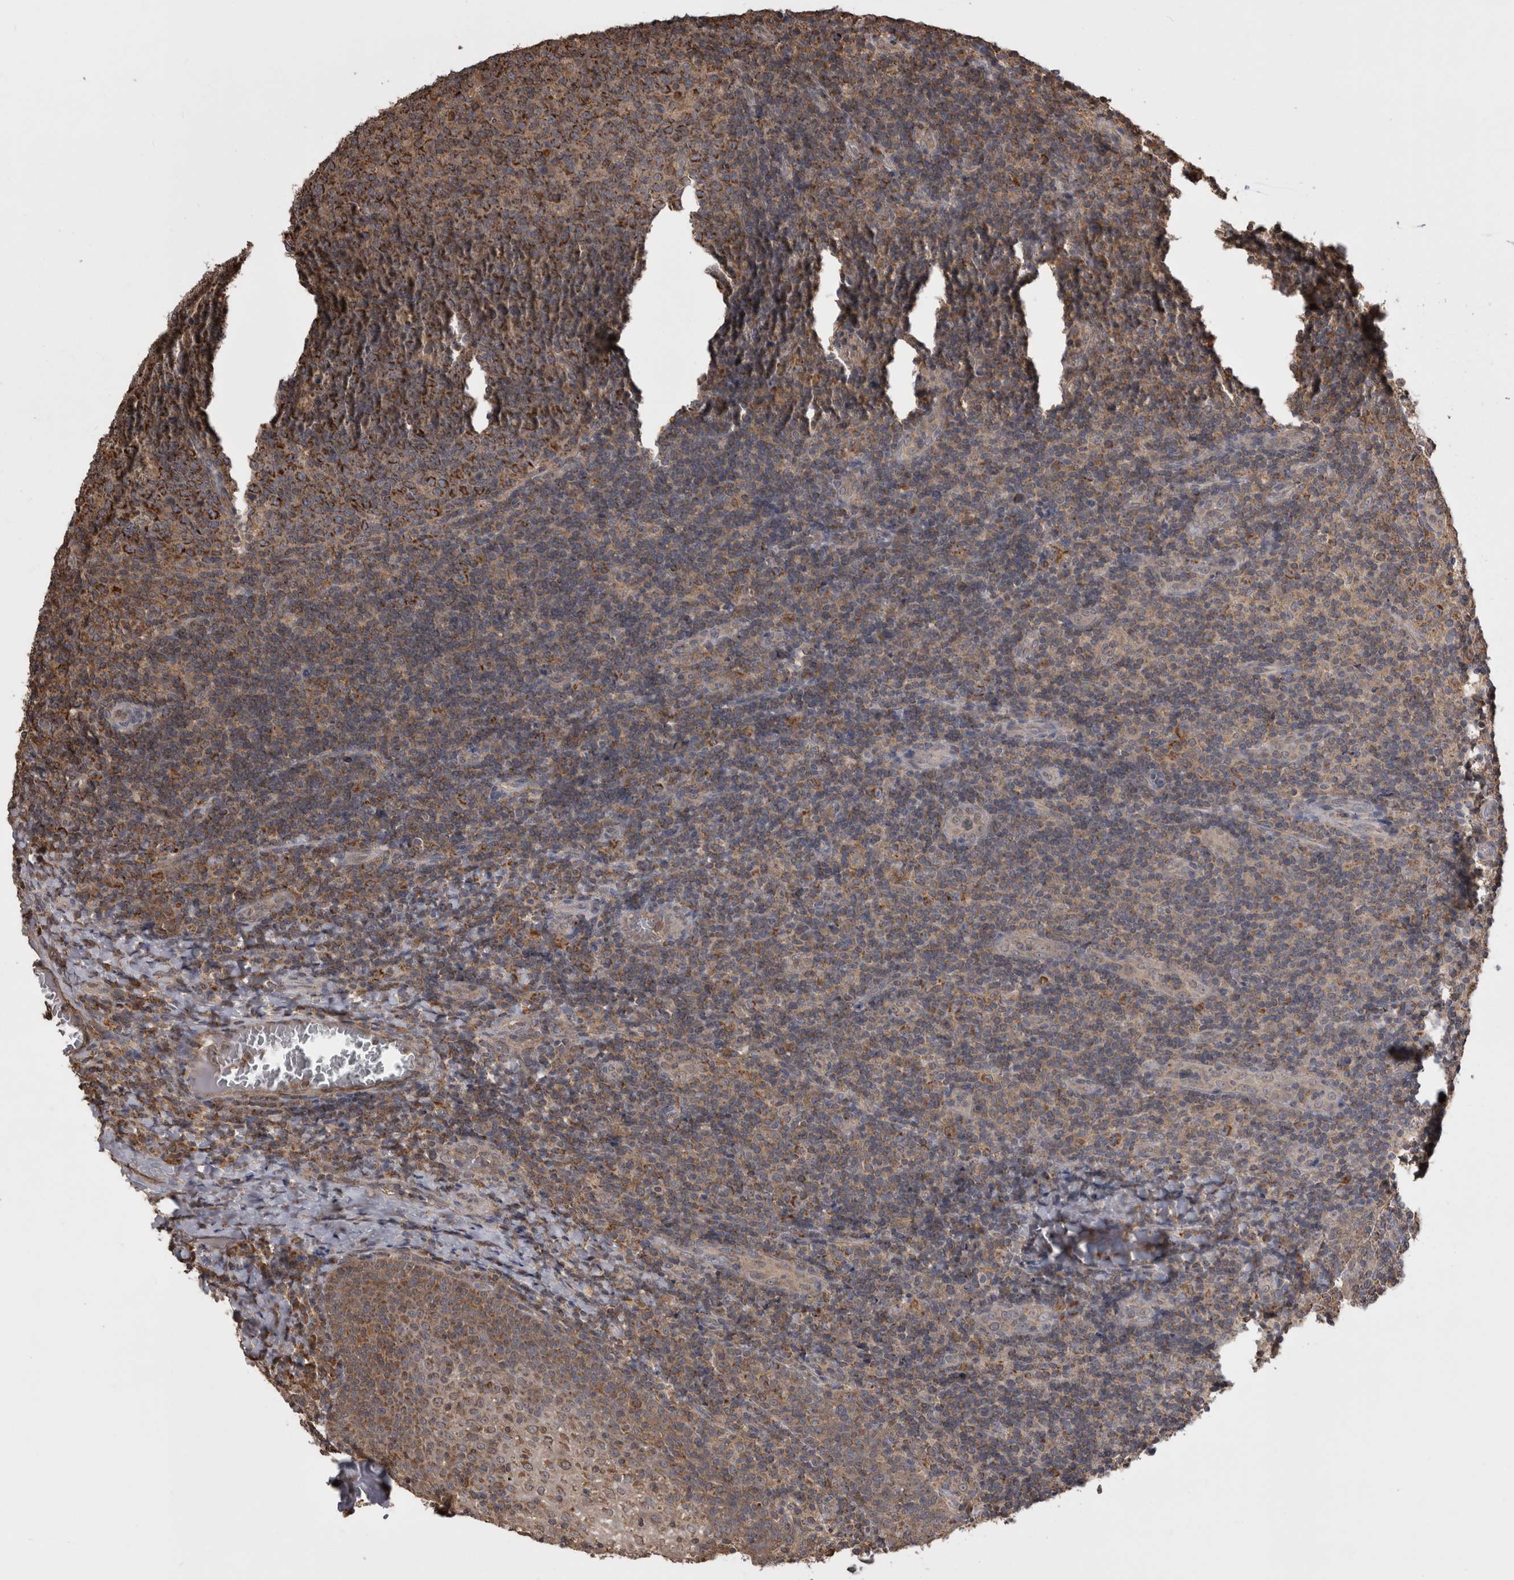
{"staining": {"intensity": "moderate", "quantity": ">75%", "location": "cytoplasmic/membranous"}, "tissue": "tonsil", "cell_type": "Germinal center cells", "image_type": "normal", "snomed": [{"axis": "morphology", "description": "Normal tissue, NOS"}, {"axis": "topography", "description": "Tonsil"}], "caption": "Human tonsil stained for a protein (brown) exhibits moderate cytoplasmic/membranous positive expression in approximately >75% of germinal center cells.", "gene": "PREP", "patient": {"sex": "female", "age": 19}}